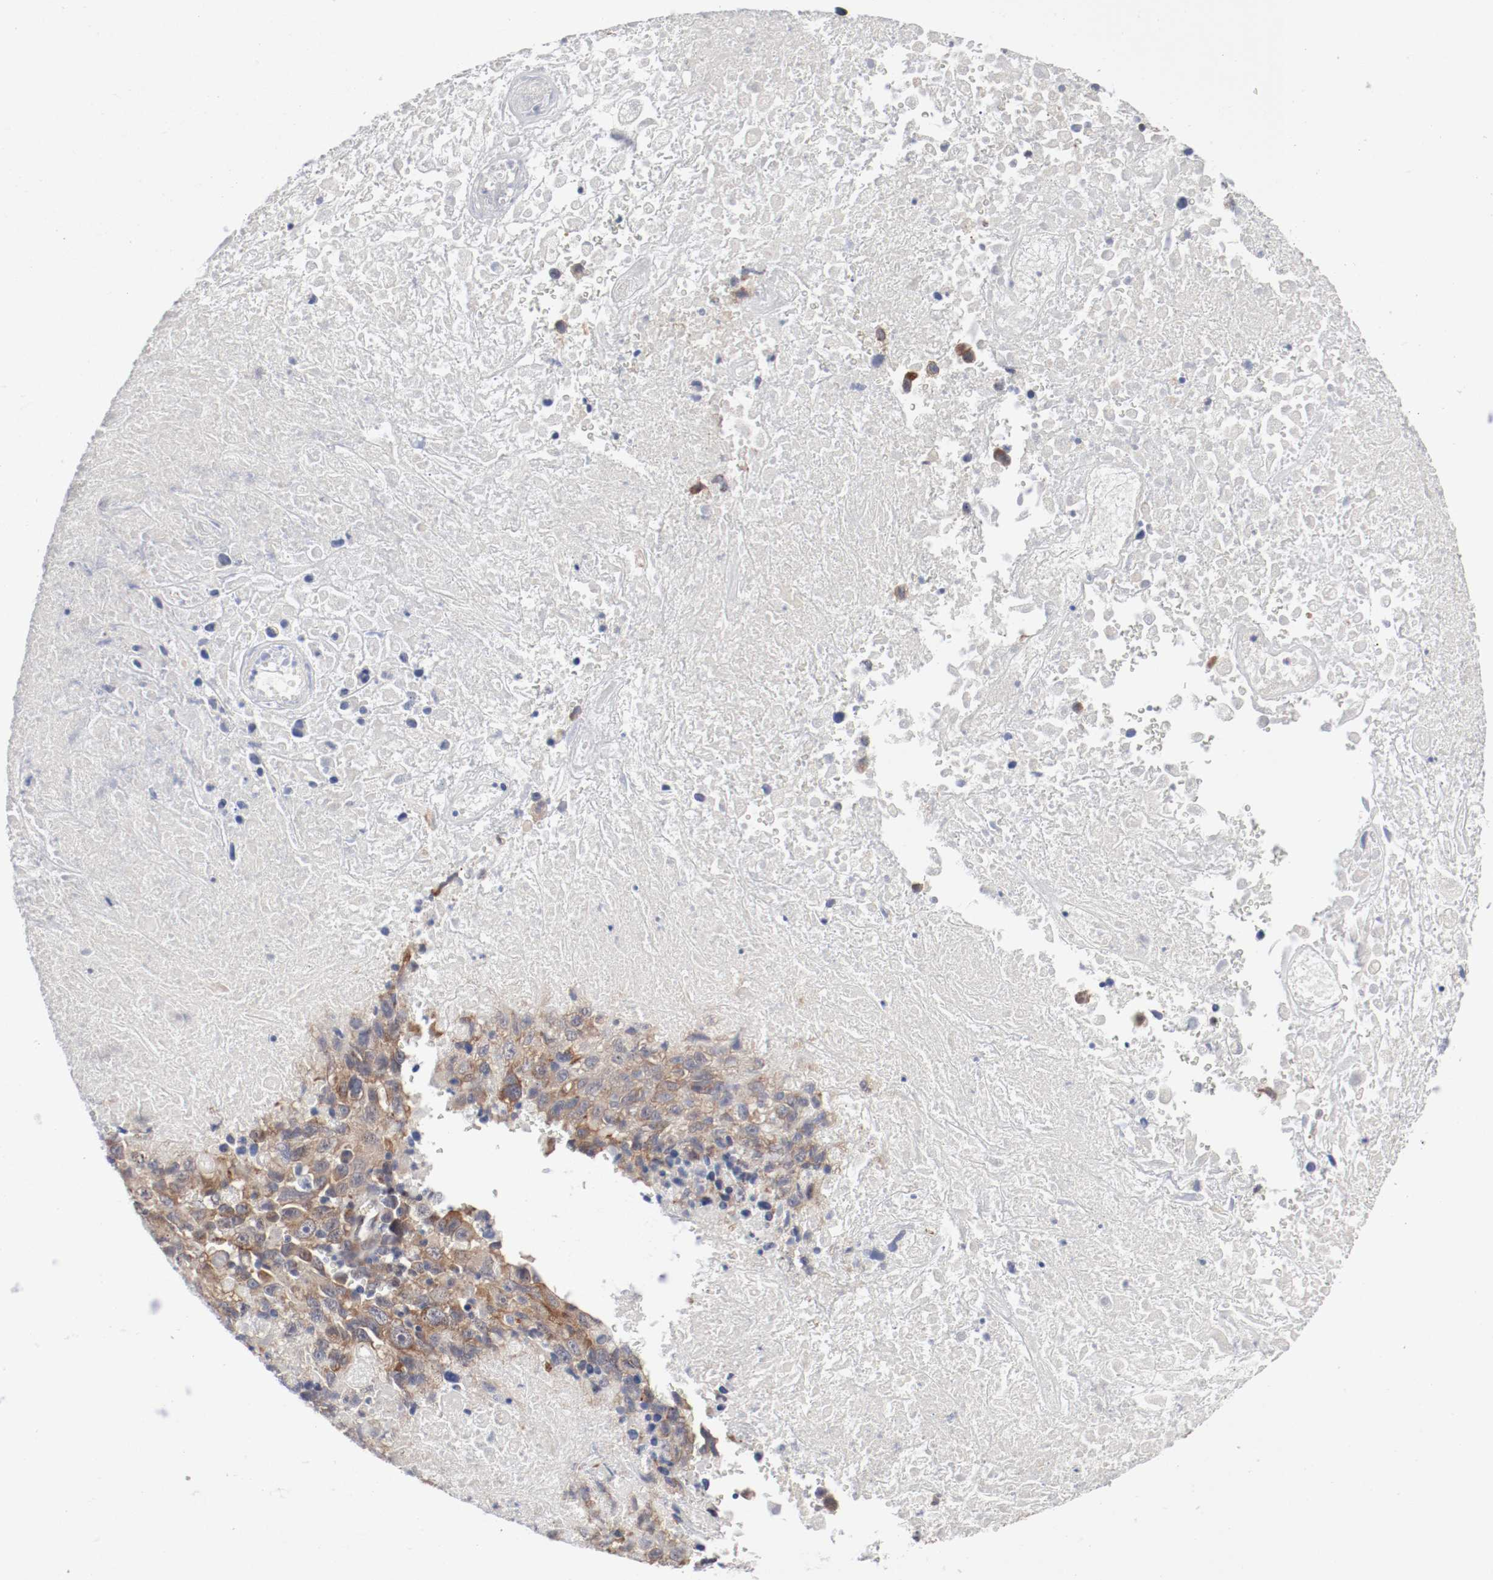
{"staining": {"intensity": "moderate", "quantity": ">75%", "location": "cytoplasmic/membranous"}, "tissue": "melanoma", "cell_type": "Tumor cells", "image_type": "cancer", "snomed": [{"axis": "morphology", "description": "Malignant melanoma, Metastatic site"}, {"axis": "topography", "description": "Cerebral cortex"}], "caption": "IHC of malignant melanoma (metastatic site) displays medium levels of moderate cytoplasmic/membranous staining in about >75% of tumor cells. (DAB IHC with brightfield microscopy, high magnification).", "gene": "FKBP3", "patient": {"sex": "female", "age": 52}}